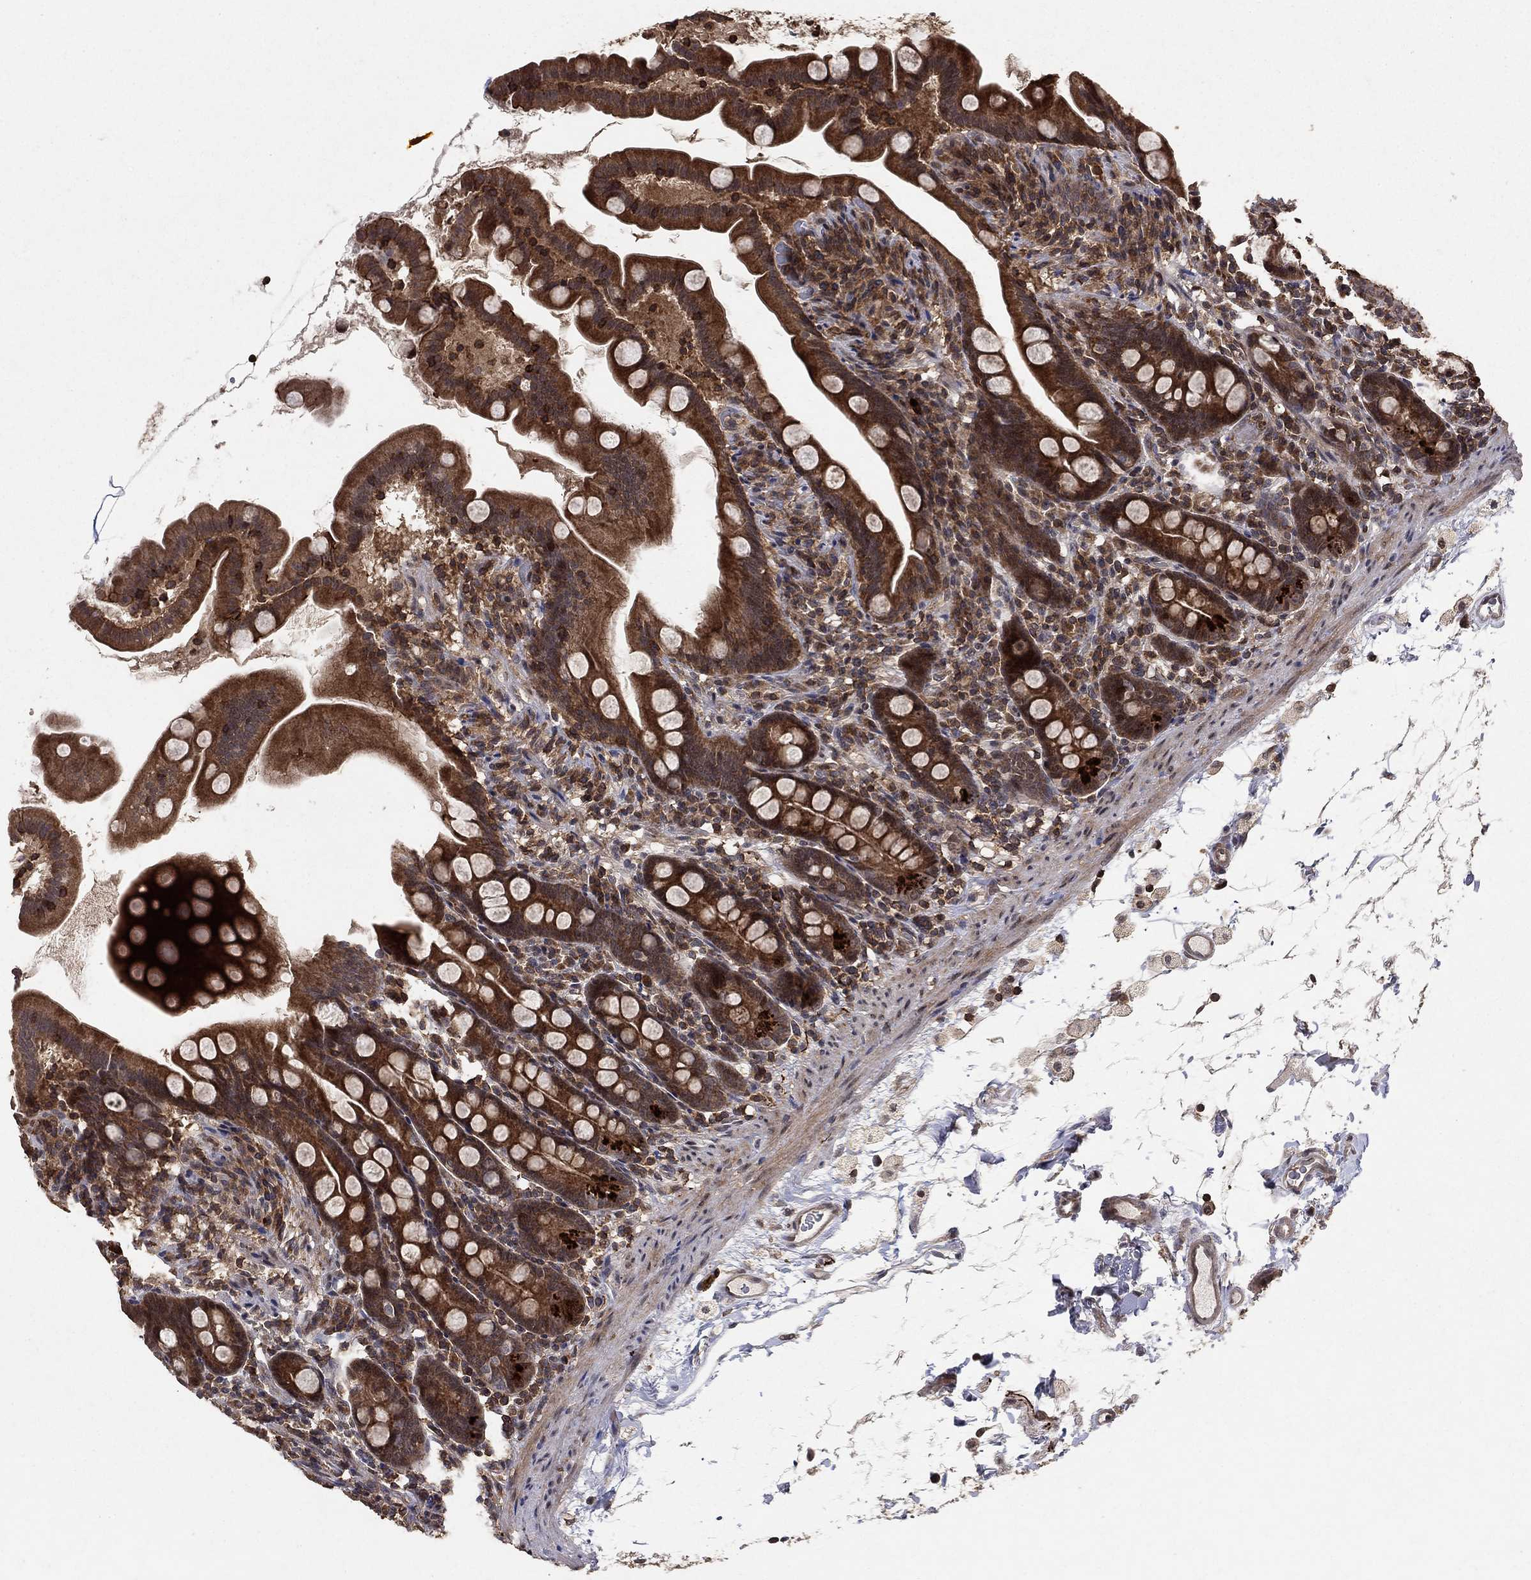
{"staining": {"intensity": "strong", "quantity": ">75%", "location": "cytoplasmic/membranous"}, "tissue": "small intestine", "cell_type": "Glandular cells", "image_type": "normal", "snomed": [{"axis": "morphology", "description": "Normal tissue, NOS"}, {"axis": "topography", "description": "Small intestine"}], "caption": "This micrograph shows immunohistochemistry (IHC) staining of benign human small intestine, with high strong cytoplasmic/membranous staining in about >75% of glandular cells.", "gene": "CCDC66", "patient": {"sex": "female", "age": 44}}